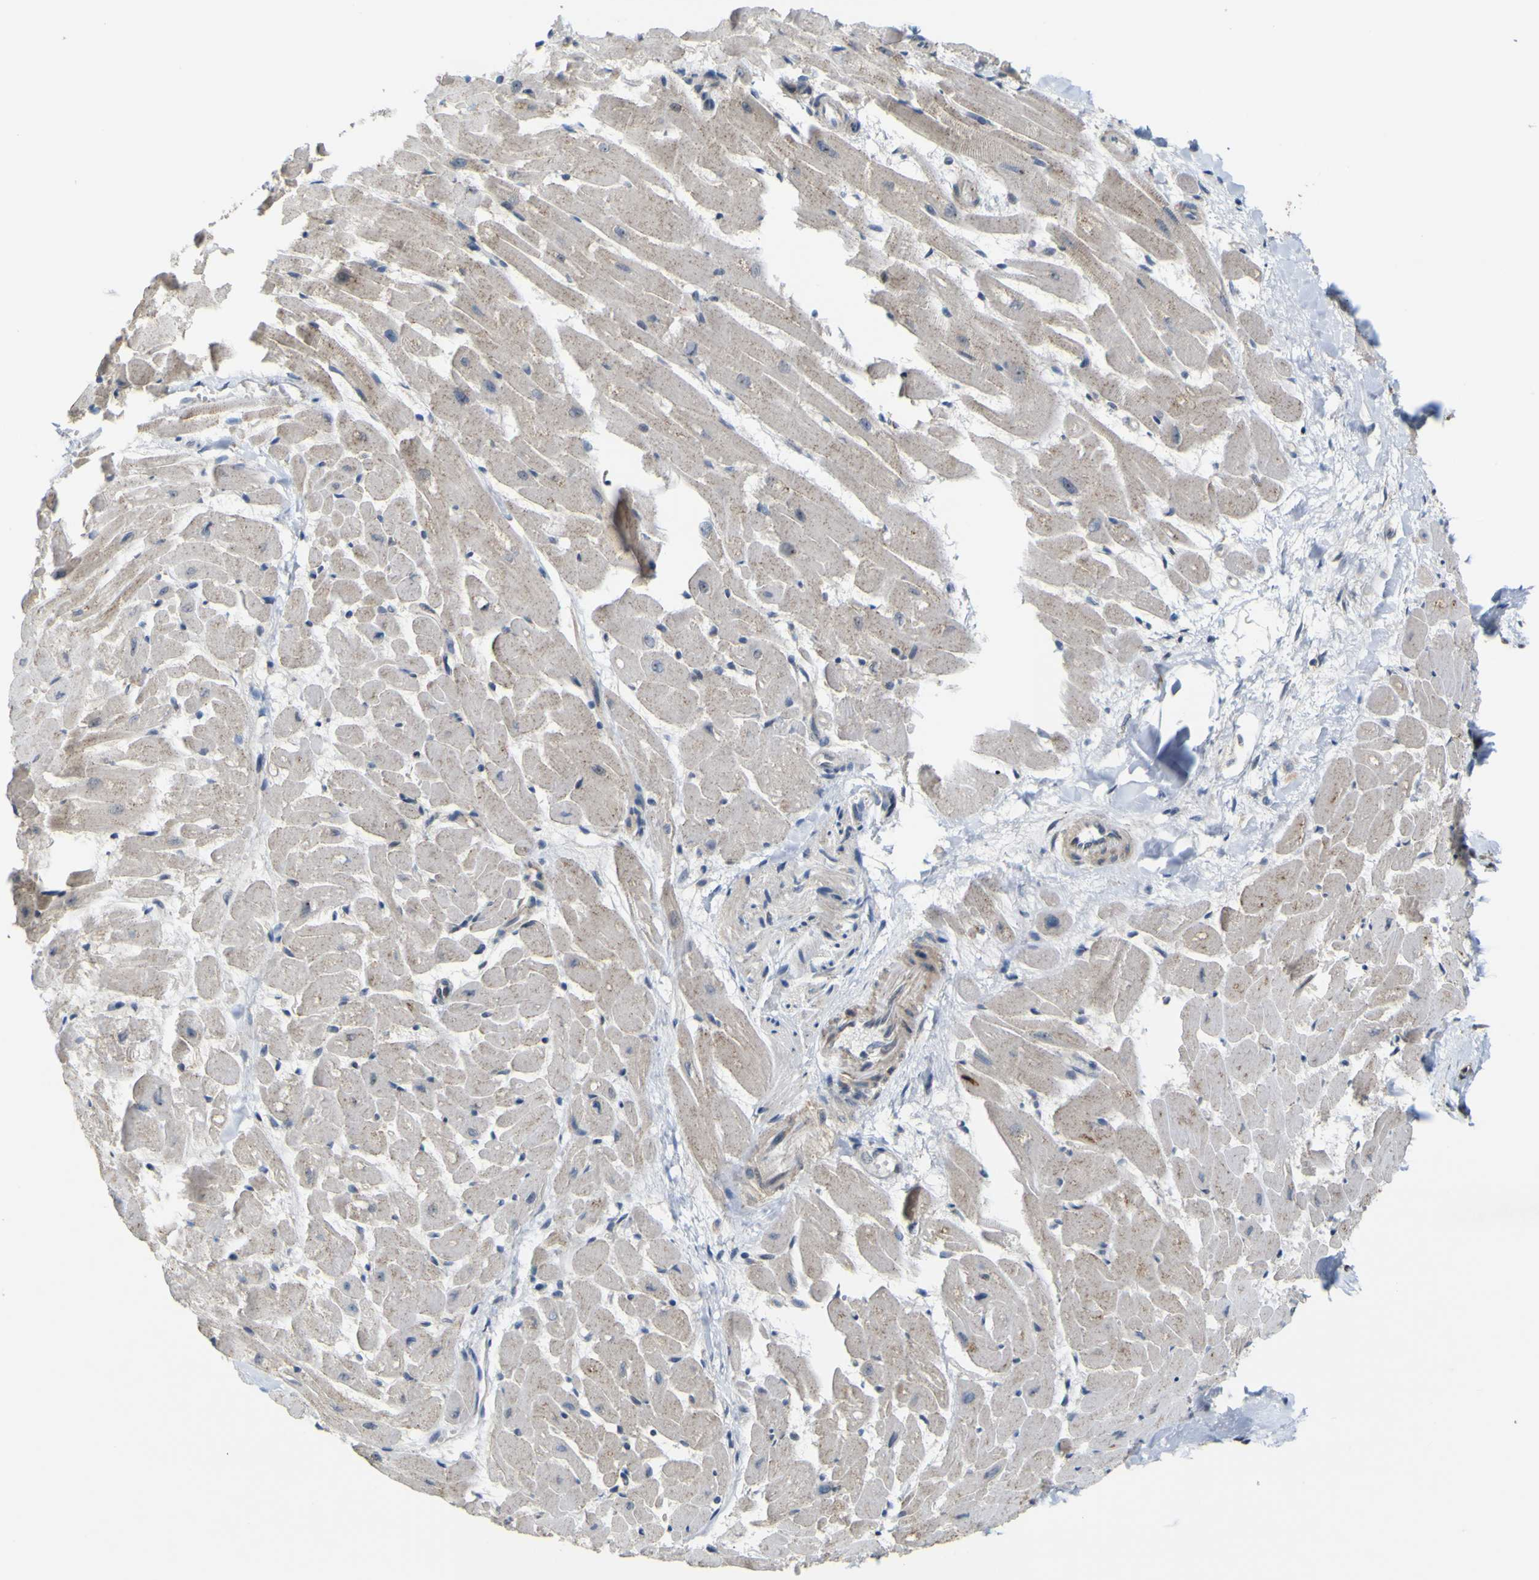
{"staining": {"intensity": "weak", "quantity": ">75%", "location": "cytoplasmic/membranous"}, "tissue": "heart muscle", "cell_type": "Cardiomyocytes", "image_type": "normal", "snomed": [{"axis": "morphology", "description": "Normal tissue, NOS"}, {"axis": "topography", "description": "Heart"}], "caption": "Heart muscle stained with DAB immunohistochemistry demonstrates low levels of weak cytoplasmic/membranous expression in approximately >75% of cardiomyocytes.", "gene": "ACBD5", "patient": {"sex": "female", "age": 19}}